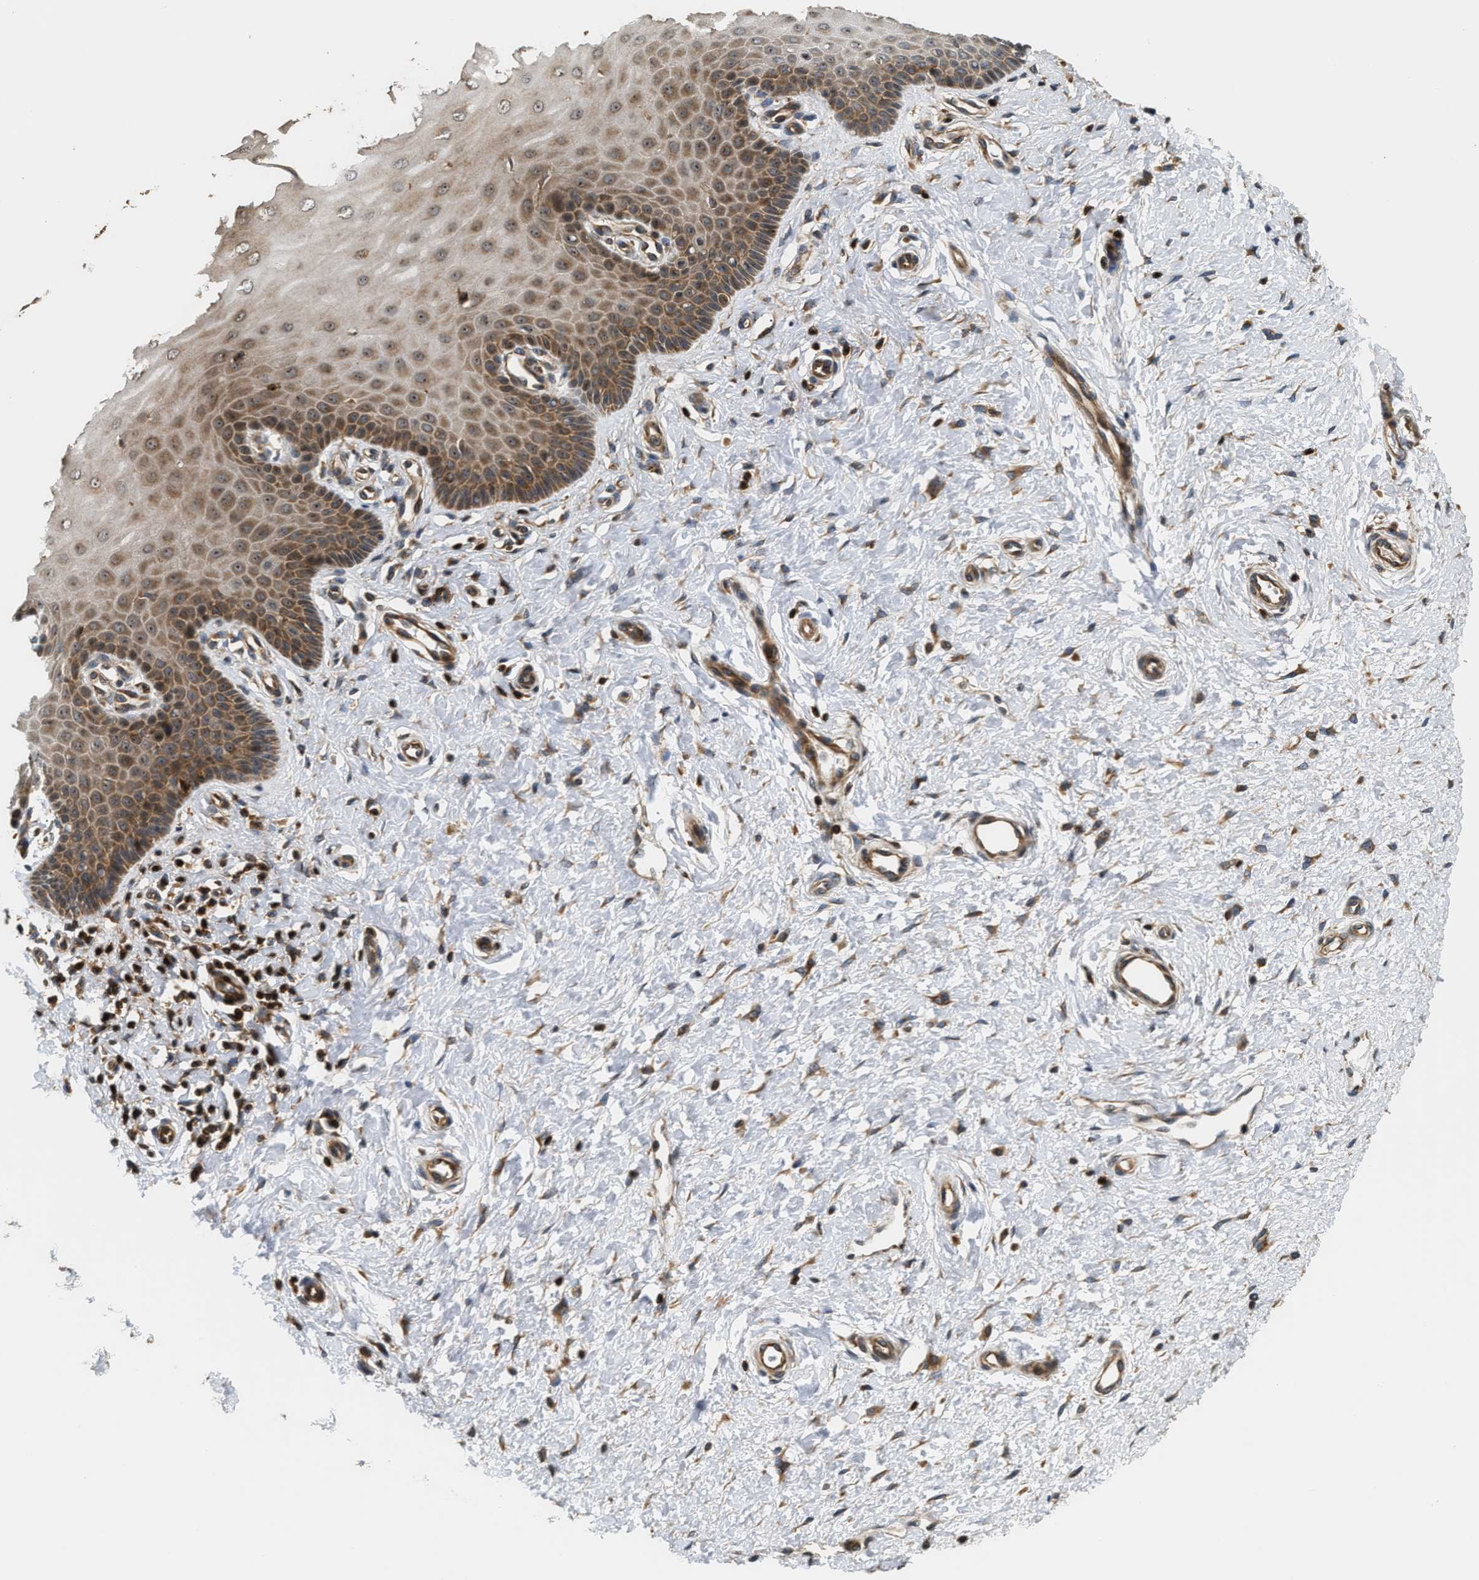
{"staining": {"intensity": "moderate", "quantity": ">75%", "location": "cytoplasmic/membranous"}, "tissue": "cervix", "cell_type": "Glandular cells", "image_type": "normal", "snomed": [{"axis": "morphology", "description": "Normal tissue, NOS"}, {"axis": "topography", "description": "Cervix"}], "caption": "Moderate cytoplasmic/membranous expression for a protein is identified in approximately >75% of glandular cells of unremarkable cervix using IHC.", "gene": "SNX5", "patient": {"sex": "female", "age": 55}}